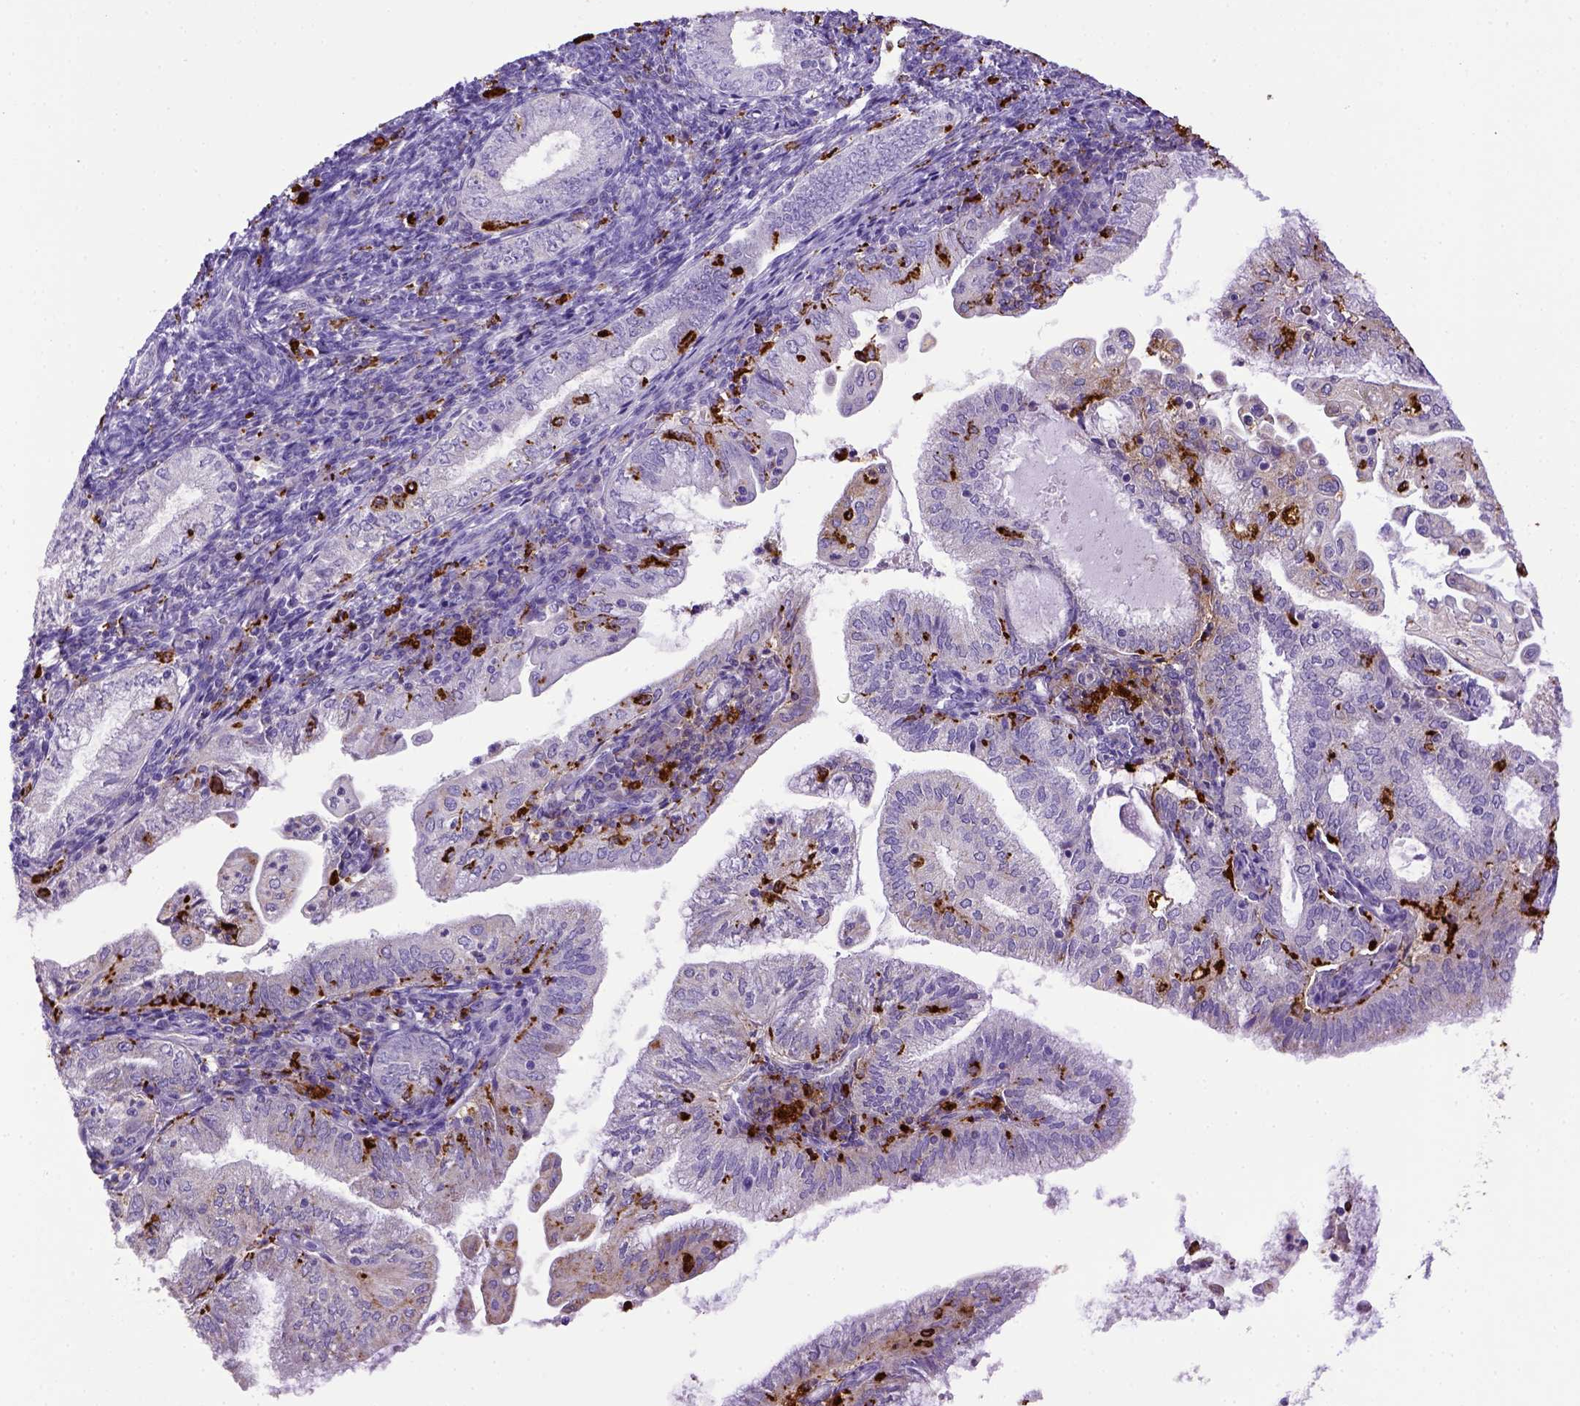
{"staining": {"intensity": "negative", "quantity": "none", "location": "none"}, "tissue": "endometrial cancer", "cell_type": "Tumor cells", "image_type": "cancer", "snomed": [{"axis": "morphology", "description": "Adenocarcinoma, NOS"}, {"axis": "topography", "description": "Endometrium"}], "caption": "Tumor cells are negative for protein expression in human adenocarcinoma (endometrial).", "gene": "CD68", "patient": {"sex": "female", "age": 55}}